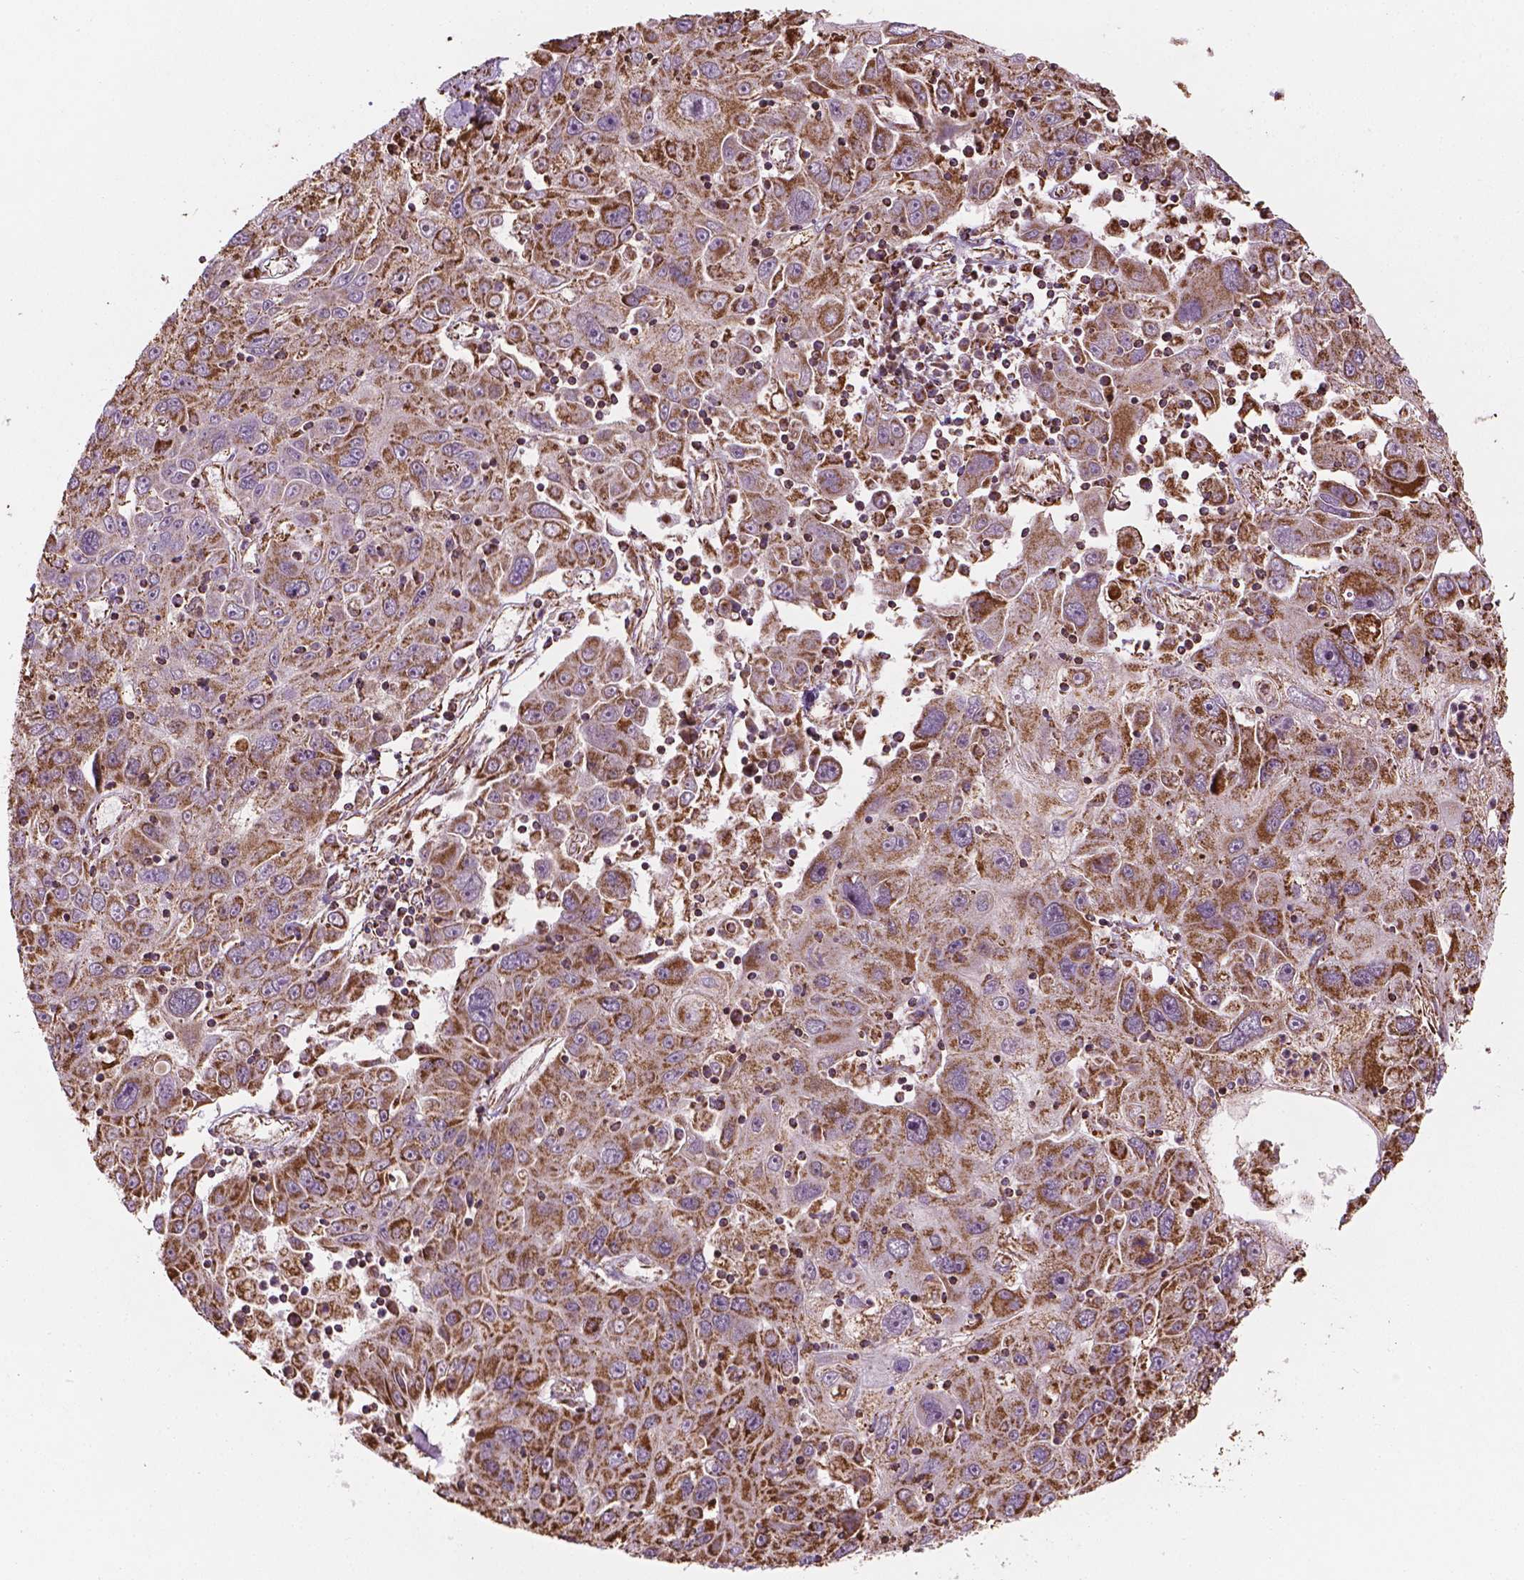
{"staining": {"intensity": "moderate", "quantity": ">75%", "location": "cytoplasmic/membranous"}, "tissue": "stomach cancer", "cell_type": "Tumor cells", "image_type": "cancer", "snomed": [{"axis": "morphology", "description": "Adenocarcinoma, NOS"}, {"axis": "topography", "description": "Stomach"}], "caption": "About >75% of tumor cells in adenocarcinoma (stomach) show moderate cytoplasmic/membranous protein expression as visualized by brown immunohistochemical staining.", "gene": "HS3ST3A1", "patient": {"sex": "male", "age": 56}}